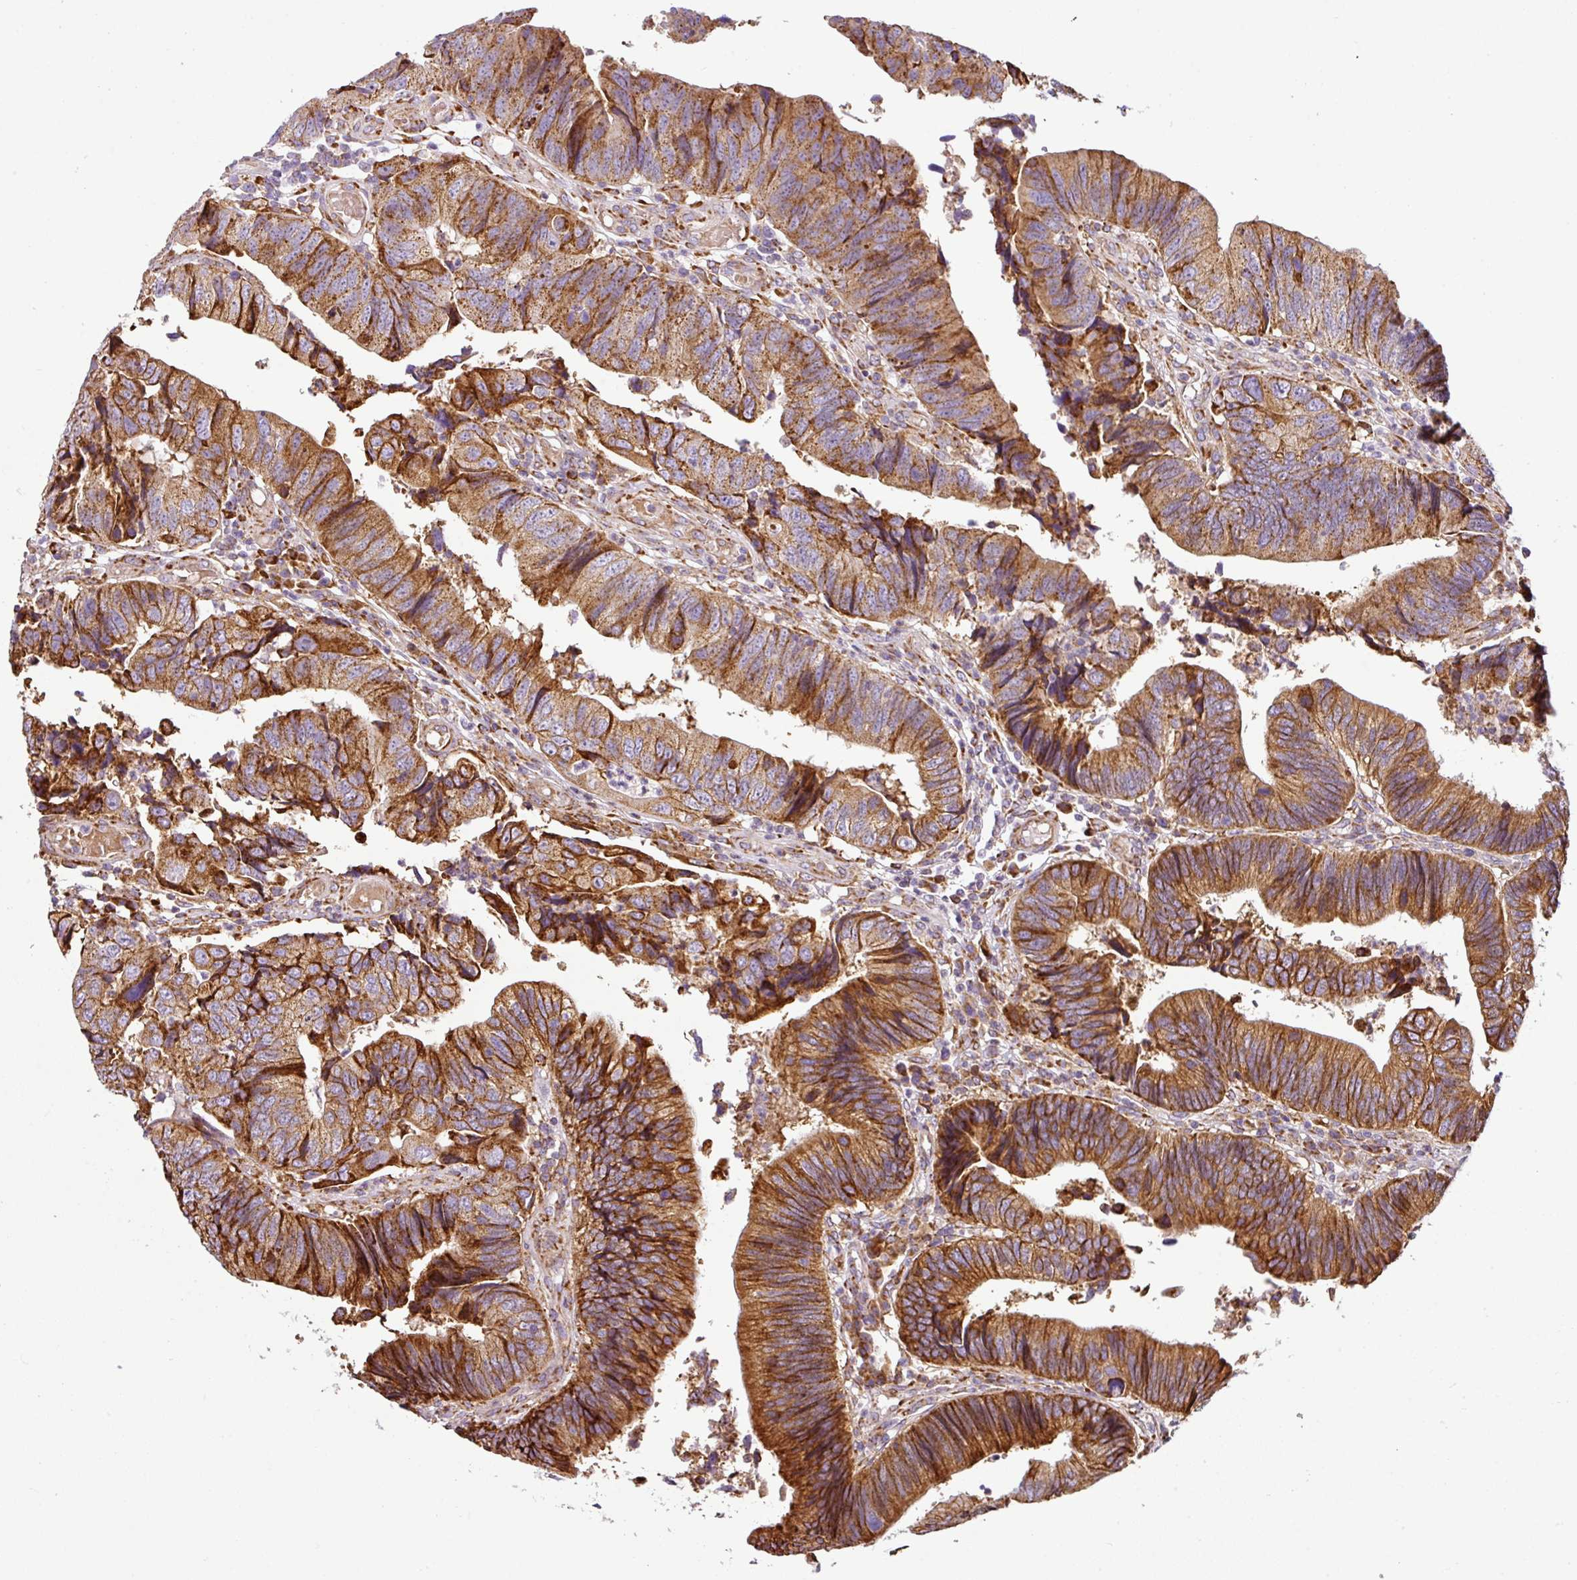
{"staining": {"intensity": "strong", "quantity": ">75%", "location": "cytoplasmic/membranous"}, "tissue": "colorectal cancer", "cell_type": "Tumor cells", "image_type": "cancer", "snomed": [{"axis": "morphology", "description": "Adenocarcinoma, NOS"}, {"axis": "topography", "description": "Colon"}], "caption": "Tumor cells display strong cytoplasmic/membranous expression in approximately >75% of cells in adenocarcinoma (colorectal). Using DAB (3,3'-diaminobenzidine) (brown) and hematoxylin (blue) stains, captured at high magnification using brightfield microscopy.", "gene": "ANKRD18A", "patient": {"sex": "female", "age": 67}}